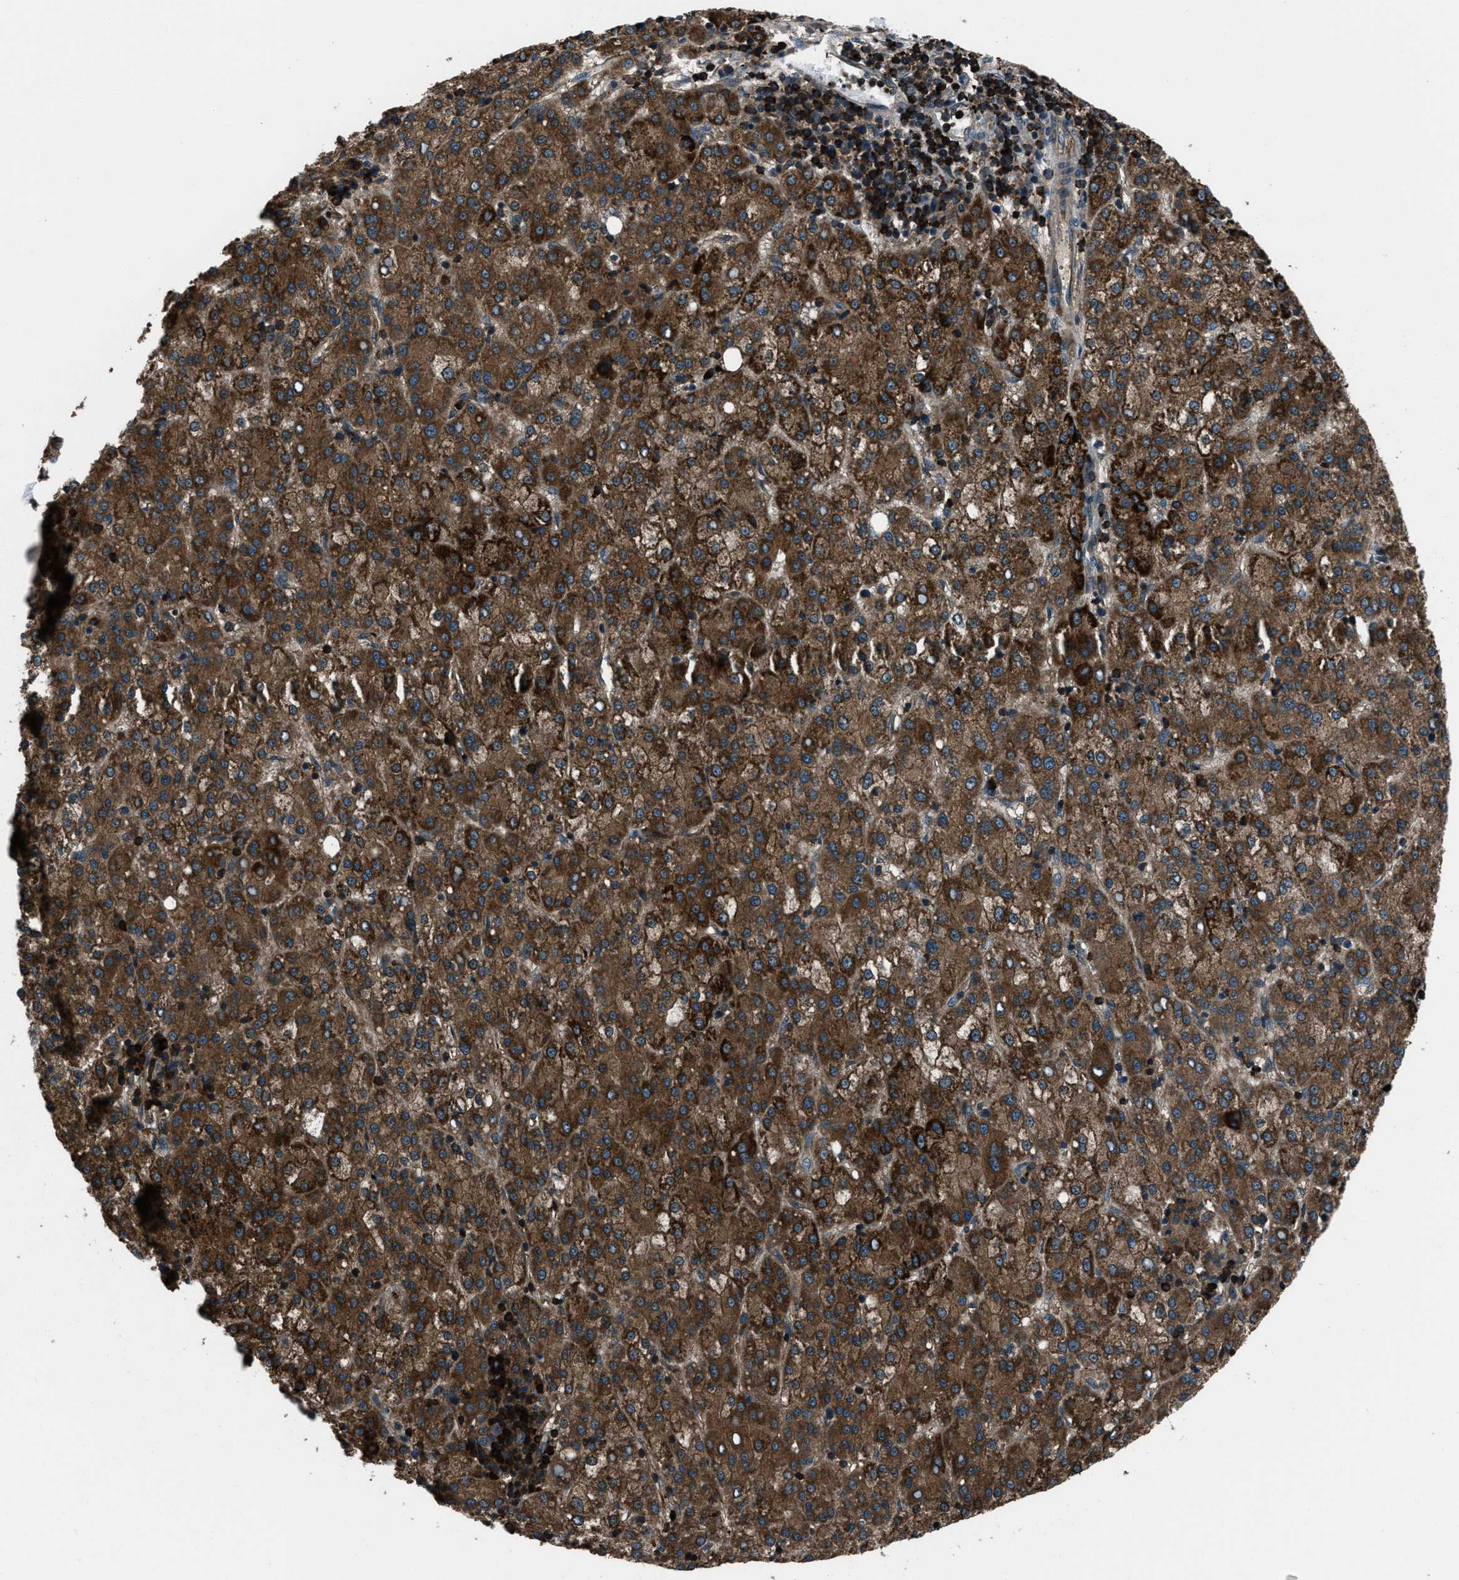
{"staining": {"intensity": "strong", "quantity": ">75%", "location": "cytoplasmic/membranous"}, "tissue": "liver cancer", "cell_type": "Tumor cells", "image_type": "cancer", "snomed": [{"axis": "morphology", "description": "Carcinoma, Hepatocellular, NOS"}, {"axis": "topography", "description": "Liver"}], "caption": "Human hepatocellular carcinoma (liver) stained with a protein marker exhibits strong staining in tumor cells.", "gene": "SNX30", "patient": {"sex": "female", "age": 58}}